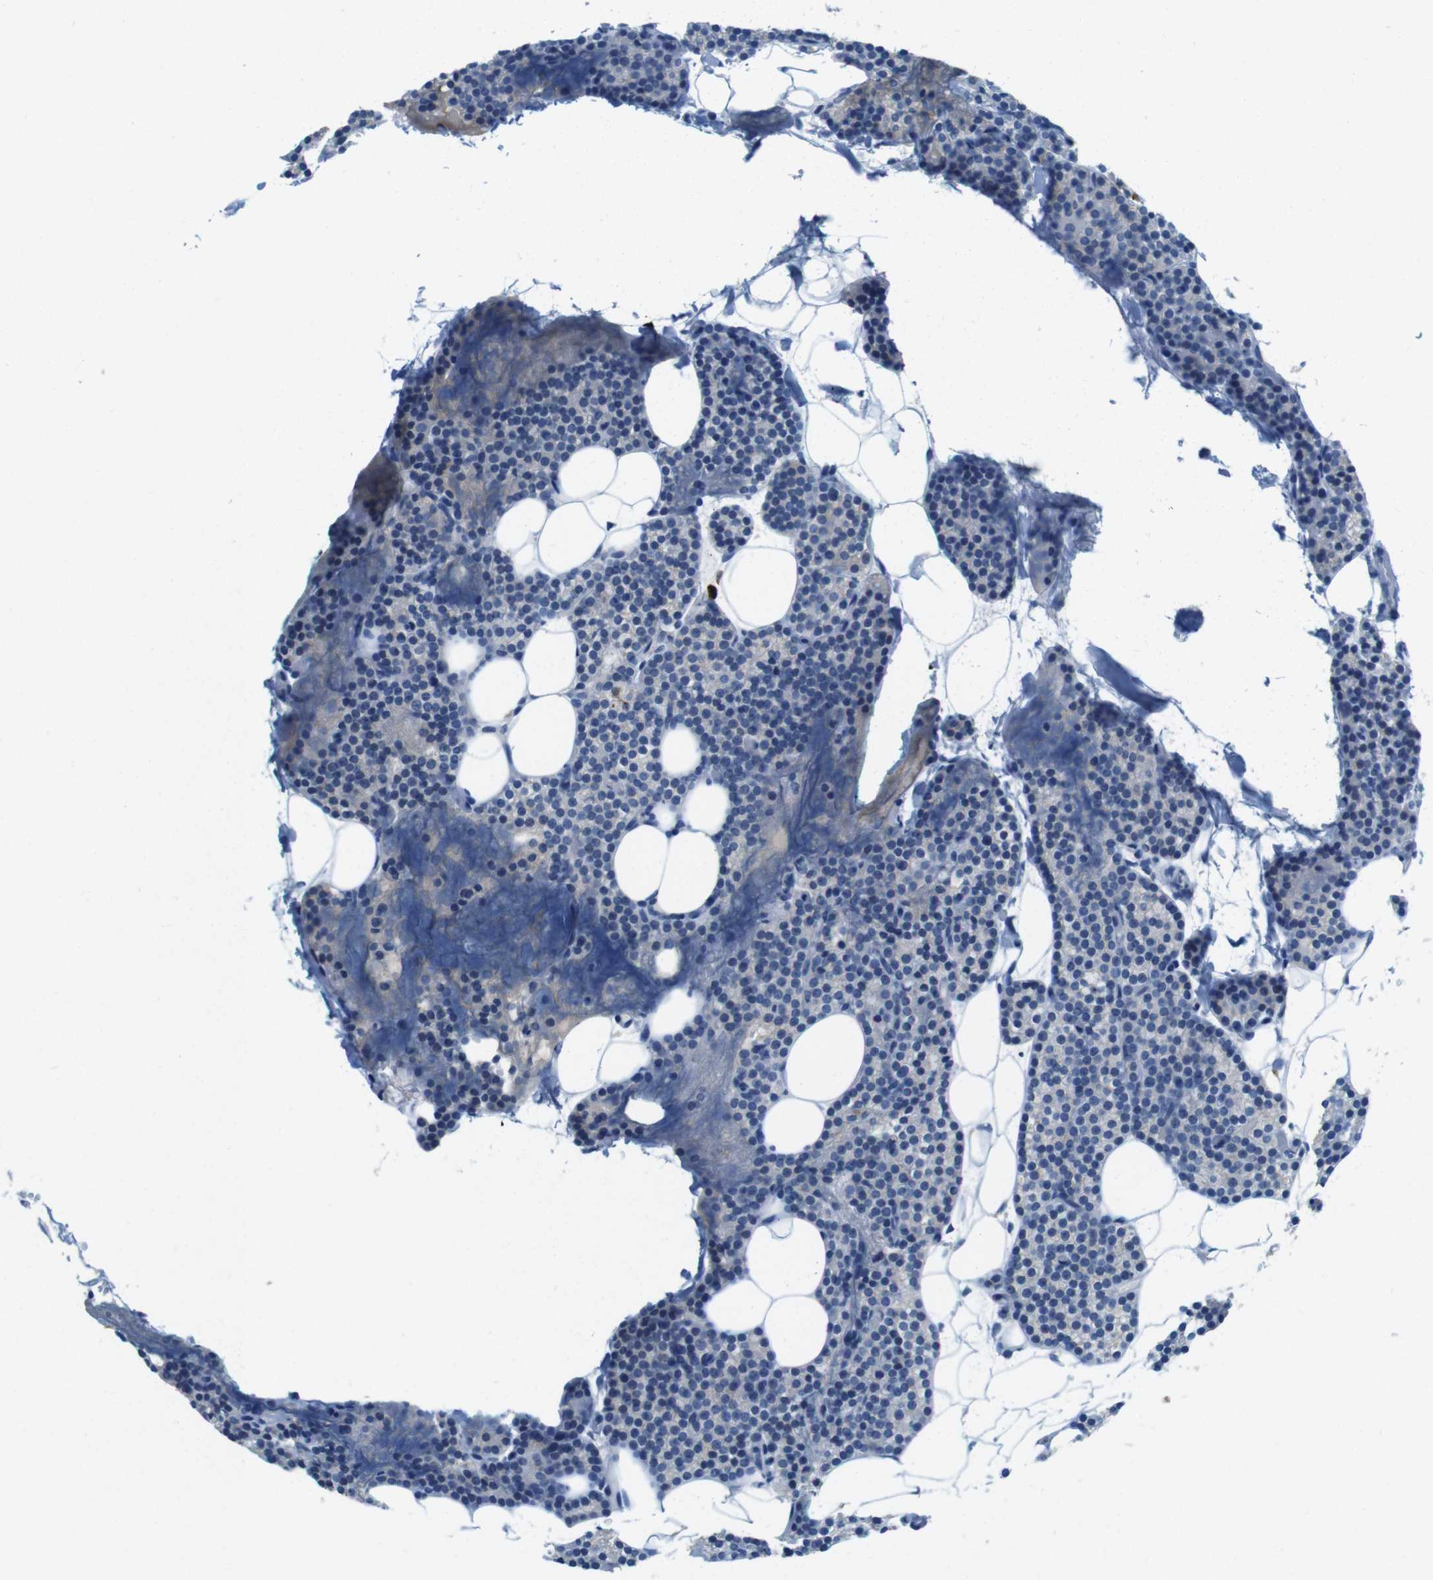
{"staining": {"intensity": "negative", "quantity": "none", "location": "none"}, "tissue": "parathyroid gland", "cell_type": "Glandular cells", "image_type": "normal", "snomed": [{"axis": "morphology", "description": "Normal tissue, NOS"}, {"axis": "morphology", "description": "Adenoma, NOS"}, {"axis": "topography", "description": "Parathyroid gland"}], "caption": "This is an immunohistochemistry histopathology image of benign parathyroid gland. There is no expression in glandular cells.", "gene": "SLC35A3", "patient": {"sex": "female", "age": 51}}